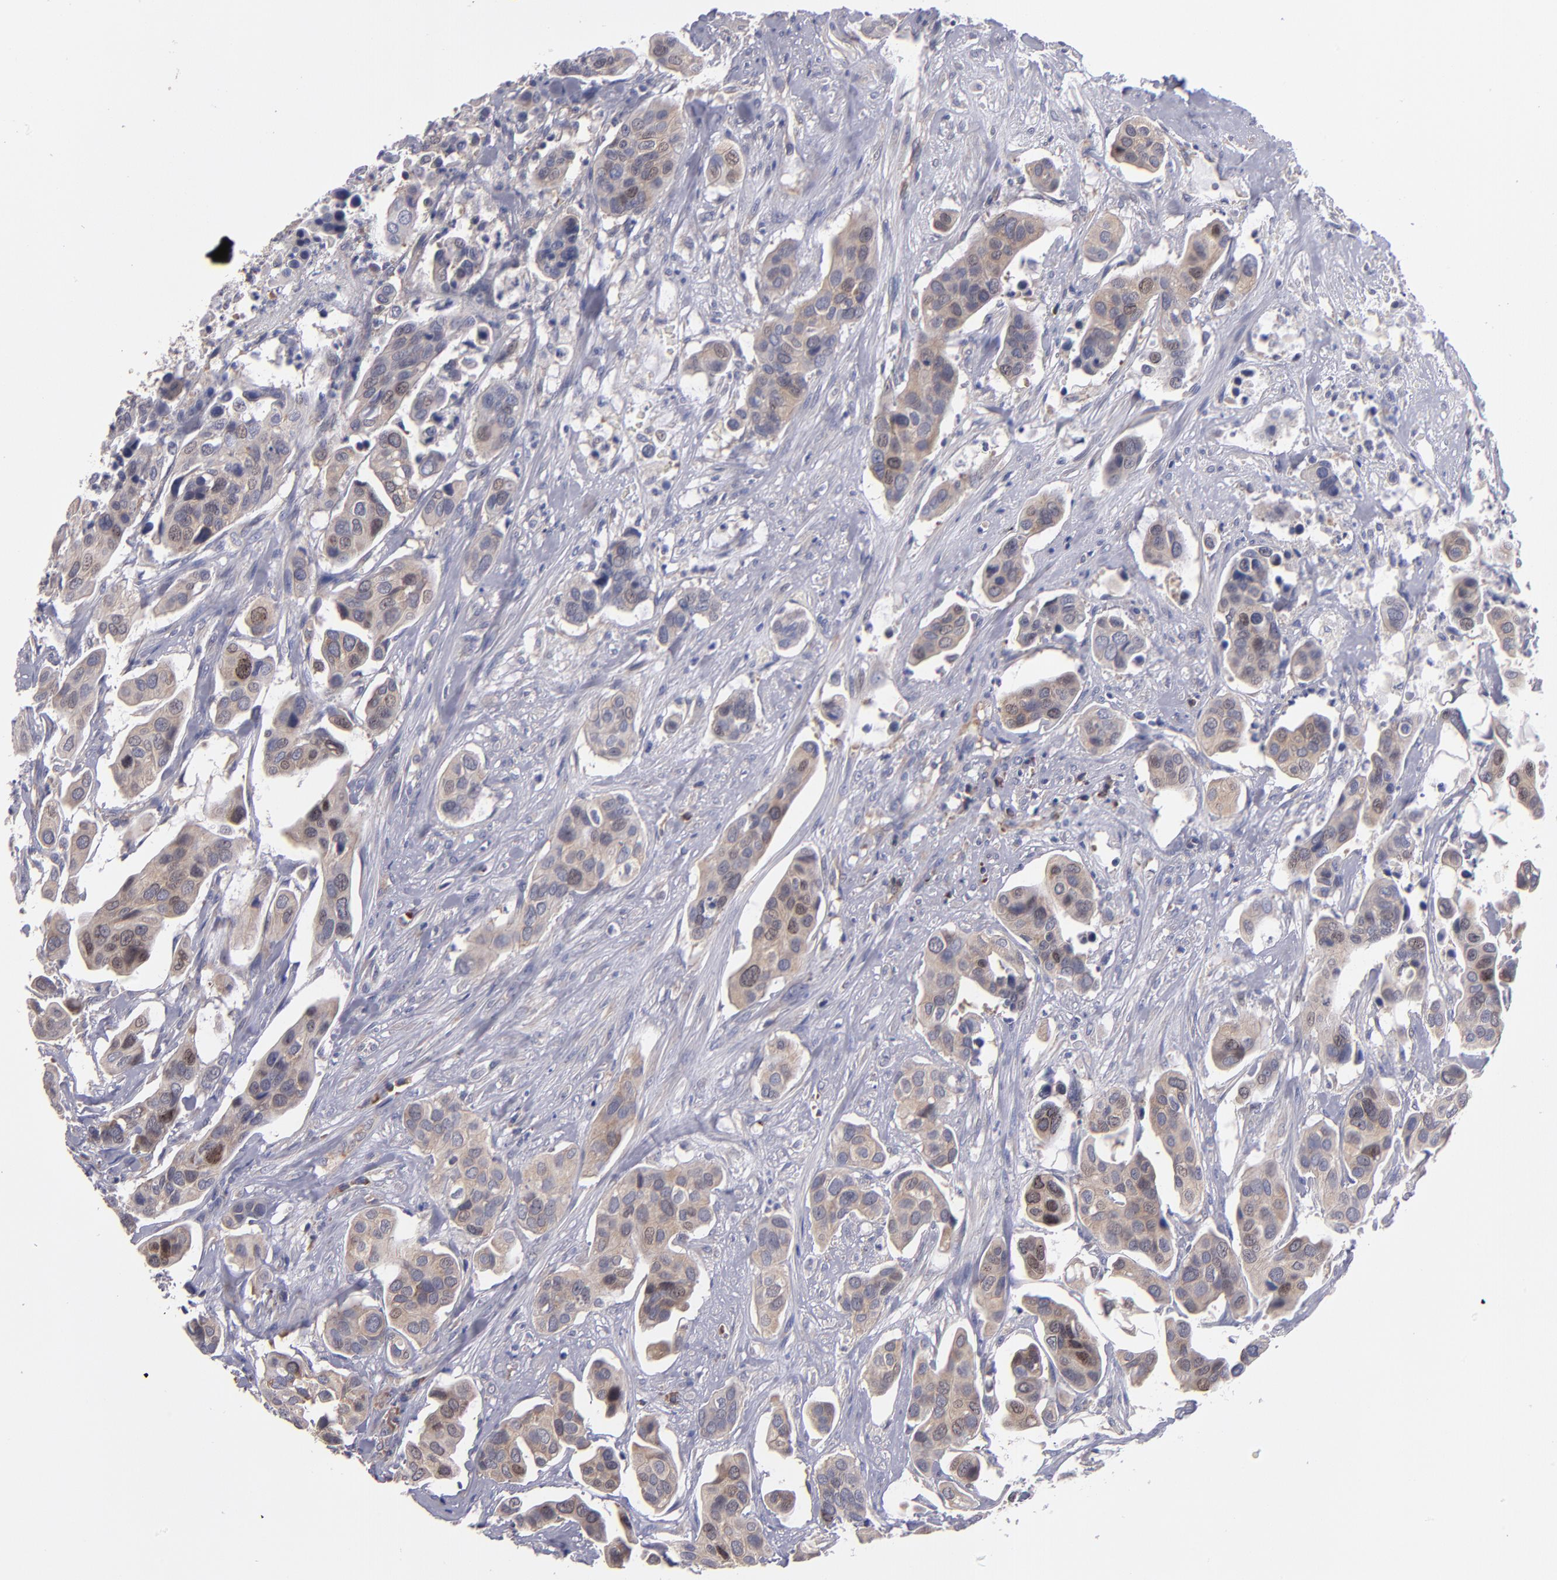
{"staining": {"intensity": "moderate", "quantity": ">75%", "location": "cytoplasmic/membranous"}, "tissue": "urothelial cancer", "cell_type": "Tumor cells", "image_type": "cancer", "snomed": [{"axis": "morphology", "description": "Adenocarcinoma, NOS"}, {"axis": "topography", "description": "Urinary bladder"}], "caption": "Protein staining displays moderate cytoplasmic/membranous expression in approximately >75% of tumor cells in adenocarcinoma.", "gene": "EIF3L", "patient": {"sex": "male", "age": 61}}